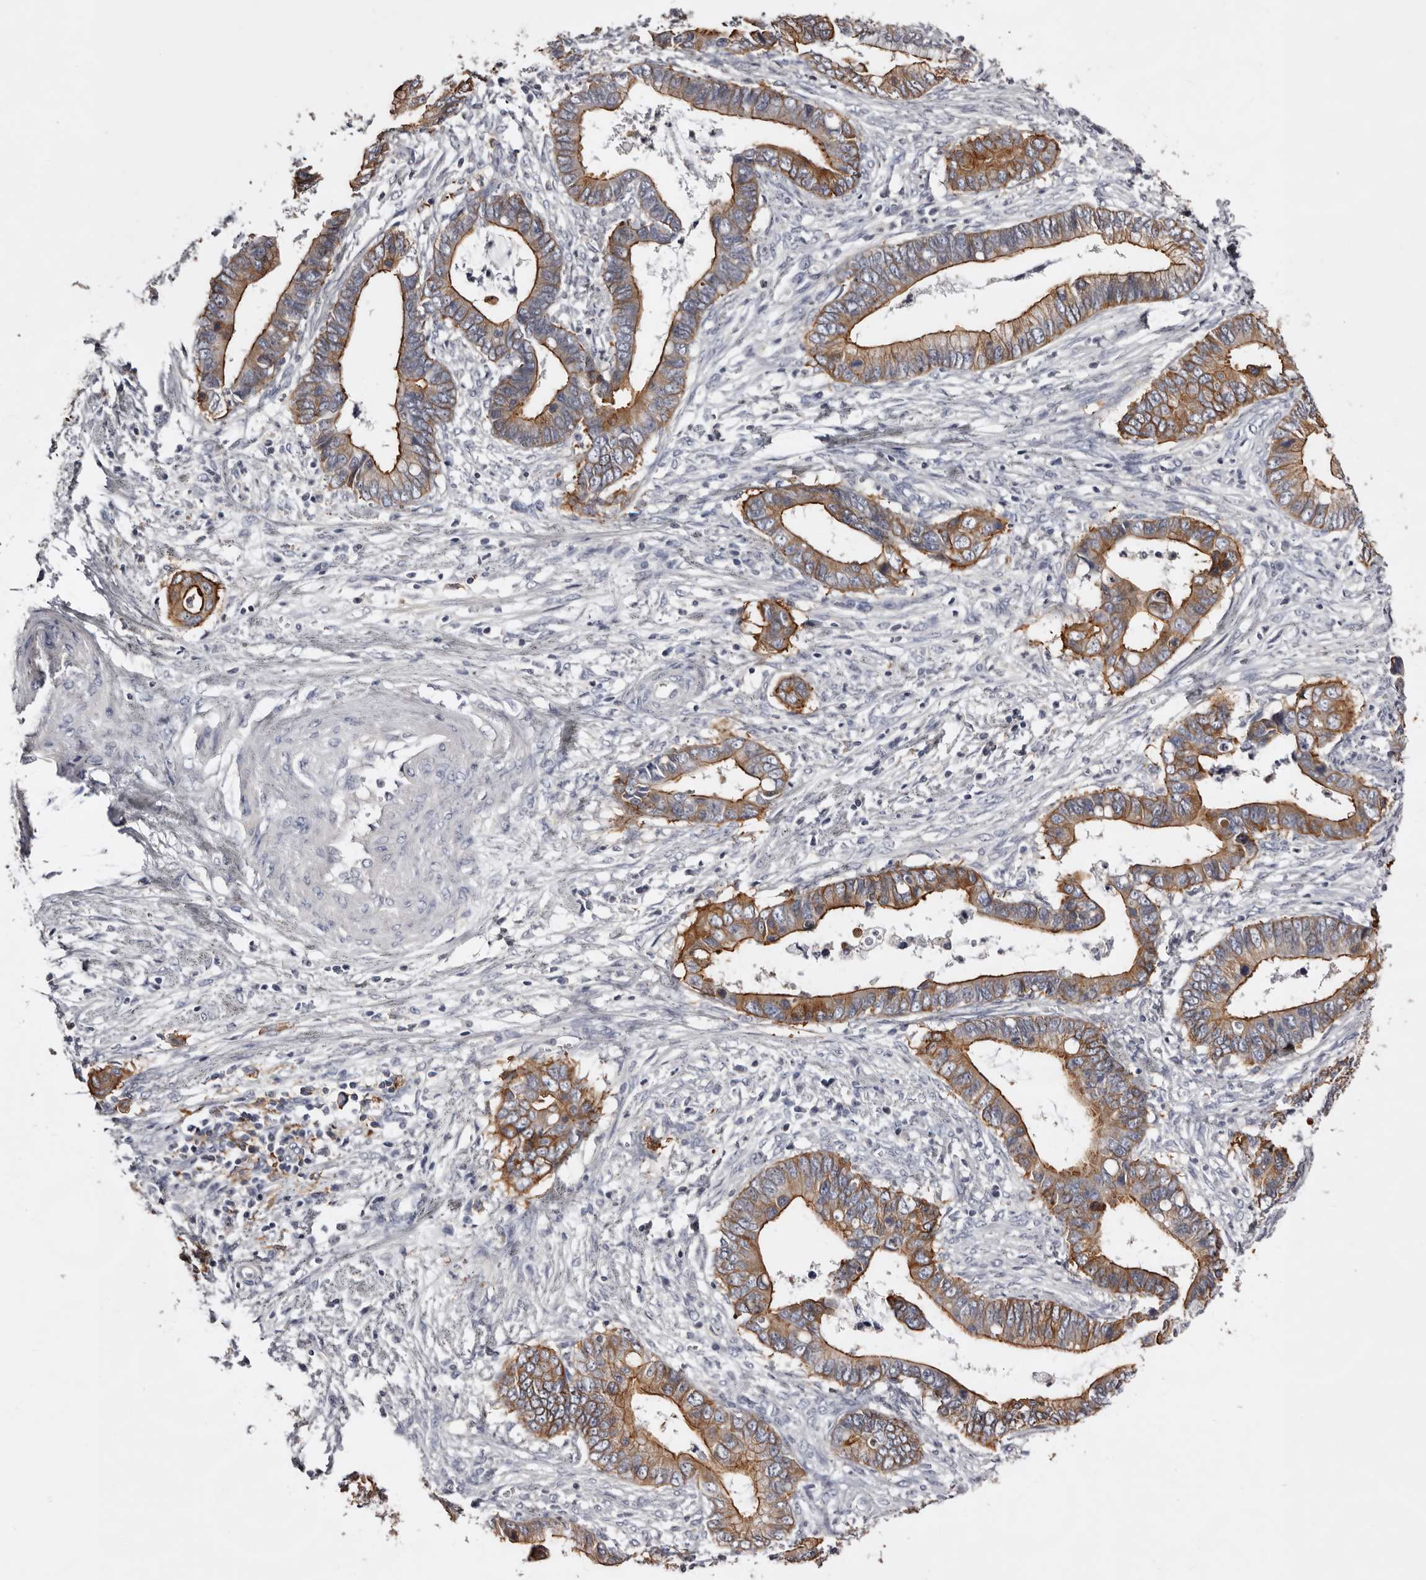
{"staining": {"intensity": "moderate", "quantity": ">75%", "location": "cytoplasmic/membranous"}, "tissue": "cervical cancer", "cell_type": "Tumor cells", "image_type": "cancer", "snomed": [{"axis": "morphology", "description": "Adenocarcinoma, NOS"}, {"axis": "topography", "description": "Cervix"}], "caption": "Brown immunohistochemical staining in adenocarcinoma (cervical) shows moderate cytoplasmic/membranous positivity in approximately >75% of tumor cells.", "gene": "LAD1", "patient": {"sex": "female", "age": 44}}